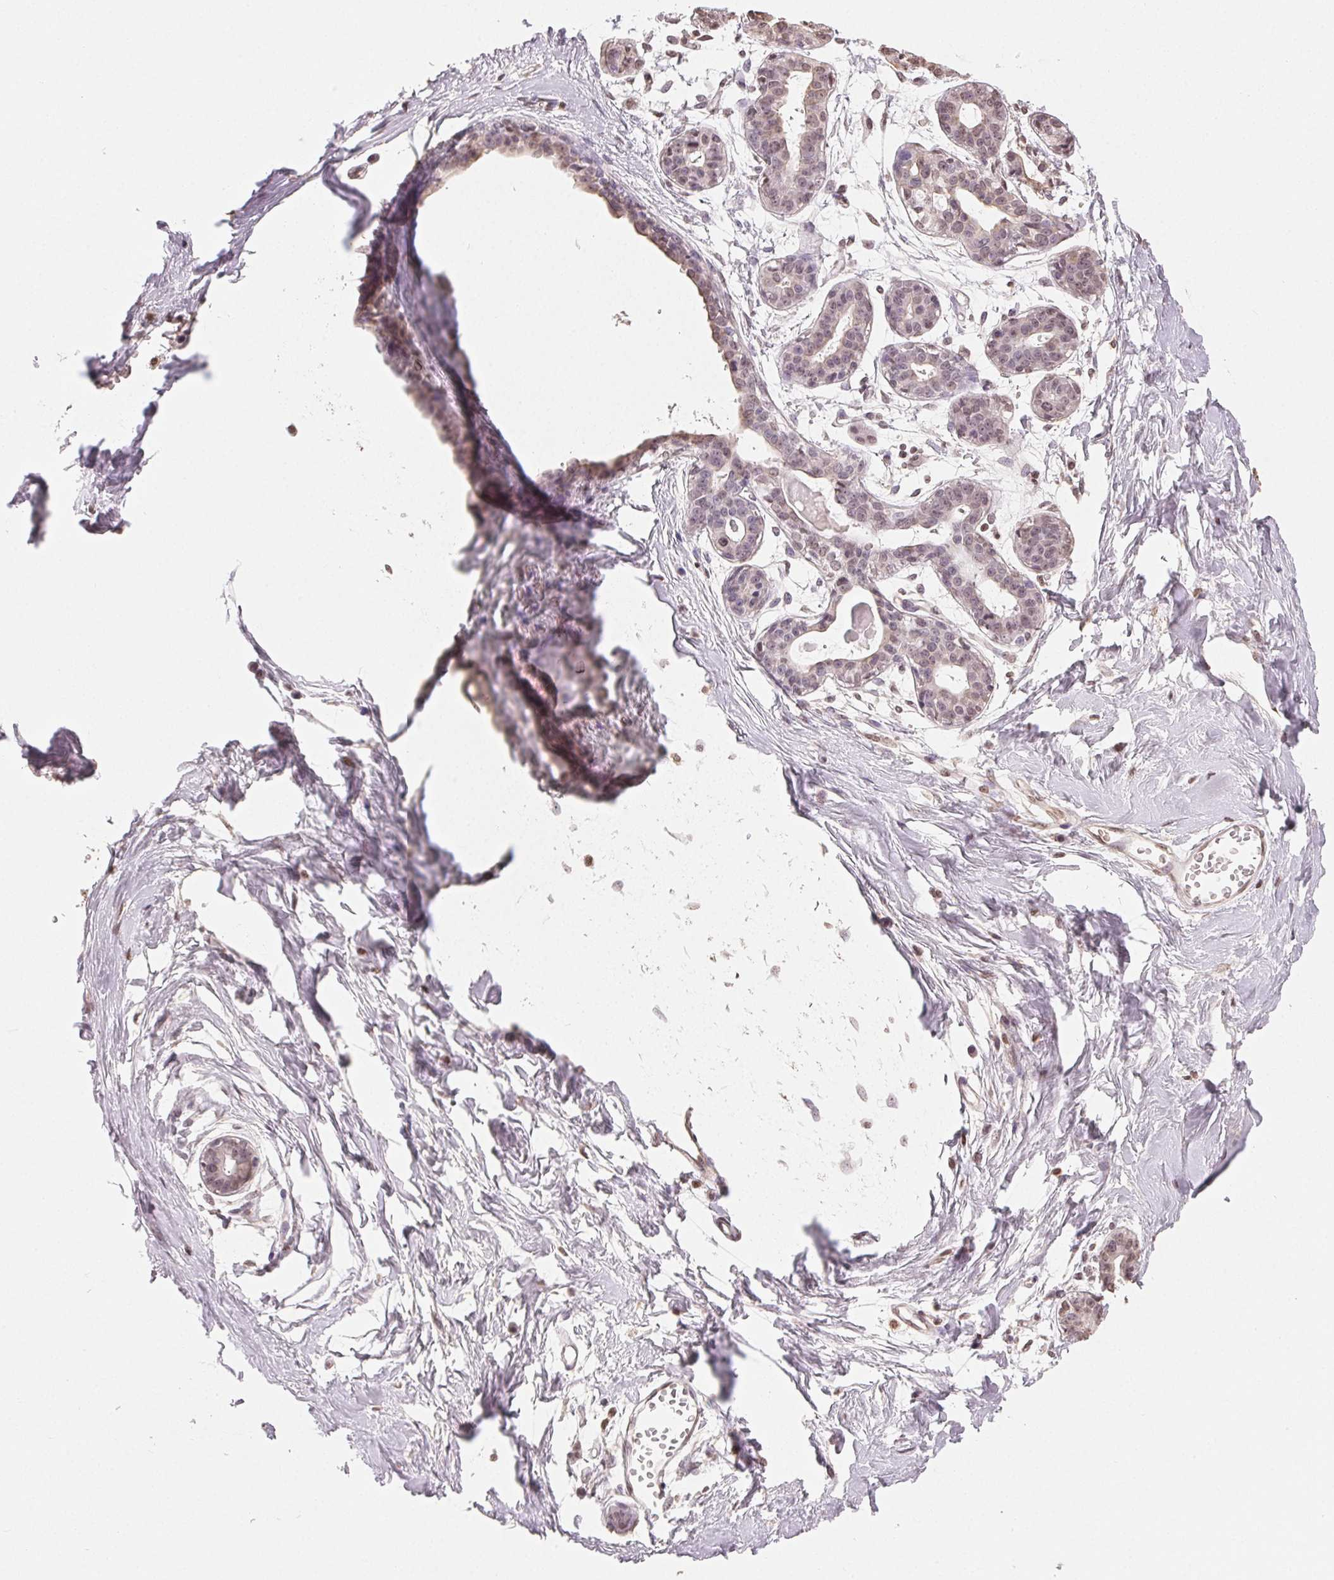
{"staining": {"intensity": "weak", "quantity": "25%-75%", "location": "nuclear"}, "tissue": "breast", "cell_type": "Adipocytes", "image_type": "normal", "snomed": [{"axis": "morphology", "description": "Normal tissue, NOS"}, {"axis": "topography", "description": "Breast"}], "caption": "A micrograph showing weak nuclear staining in about 25%-75% of adipocytes in unremarkable breast, as visualized by brown immunohistochemical staining.", "gene": "TBP", "patient": {"sex": "female", "age": 45}}